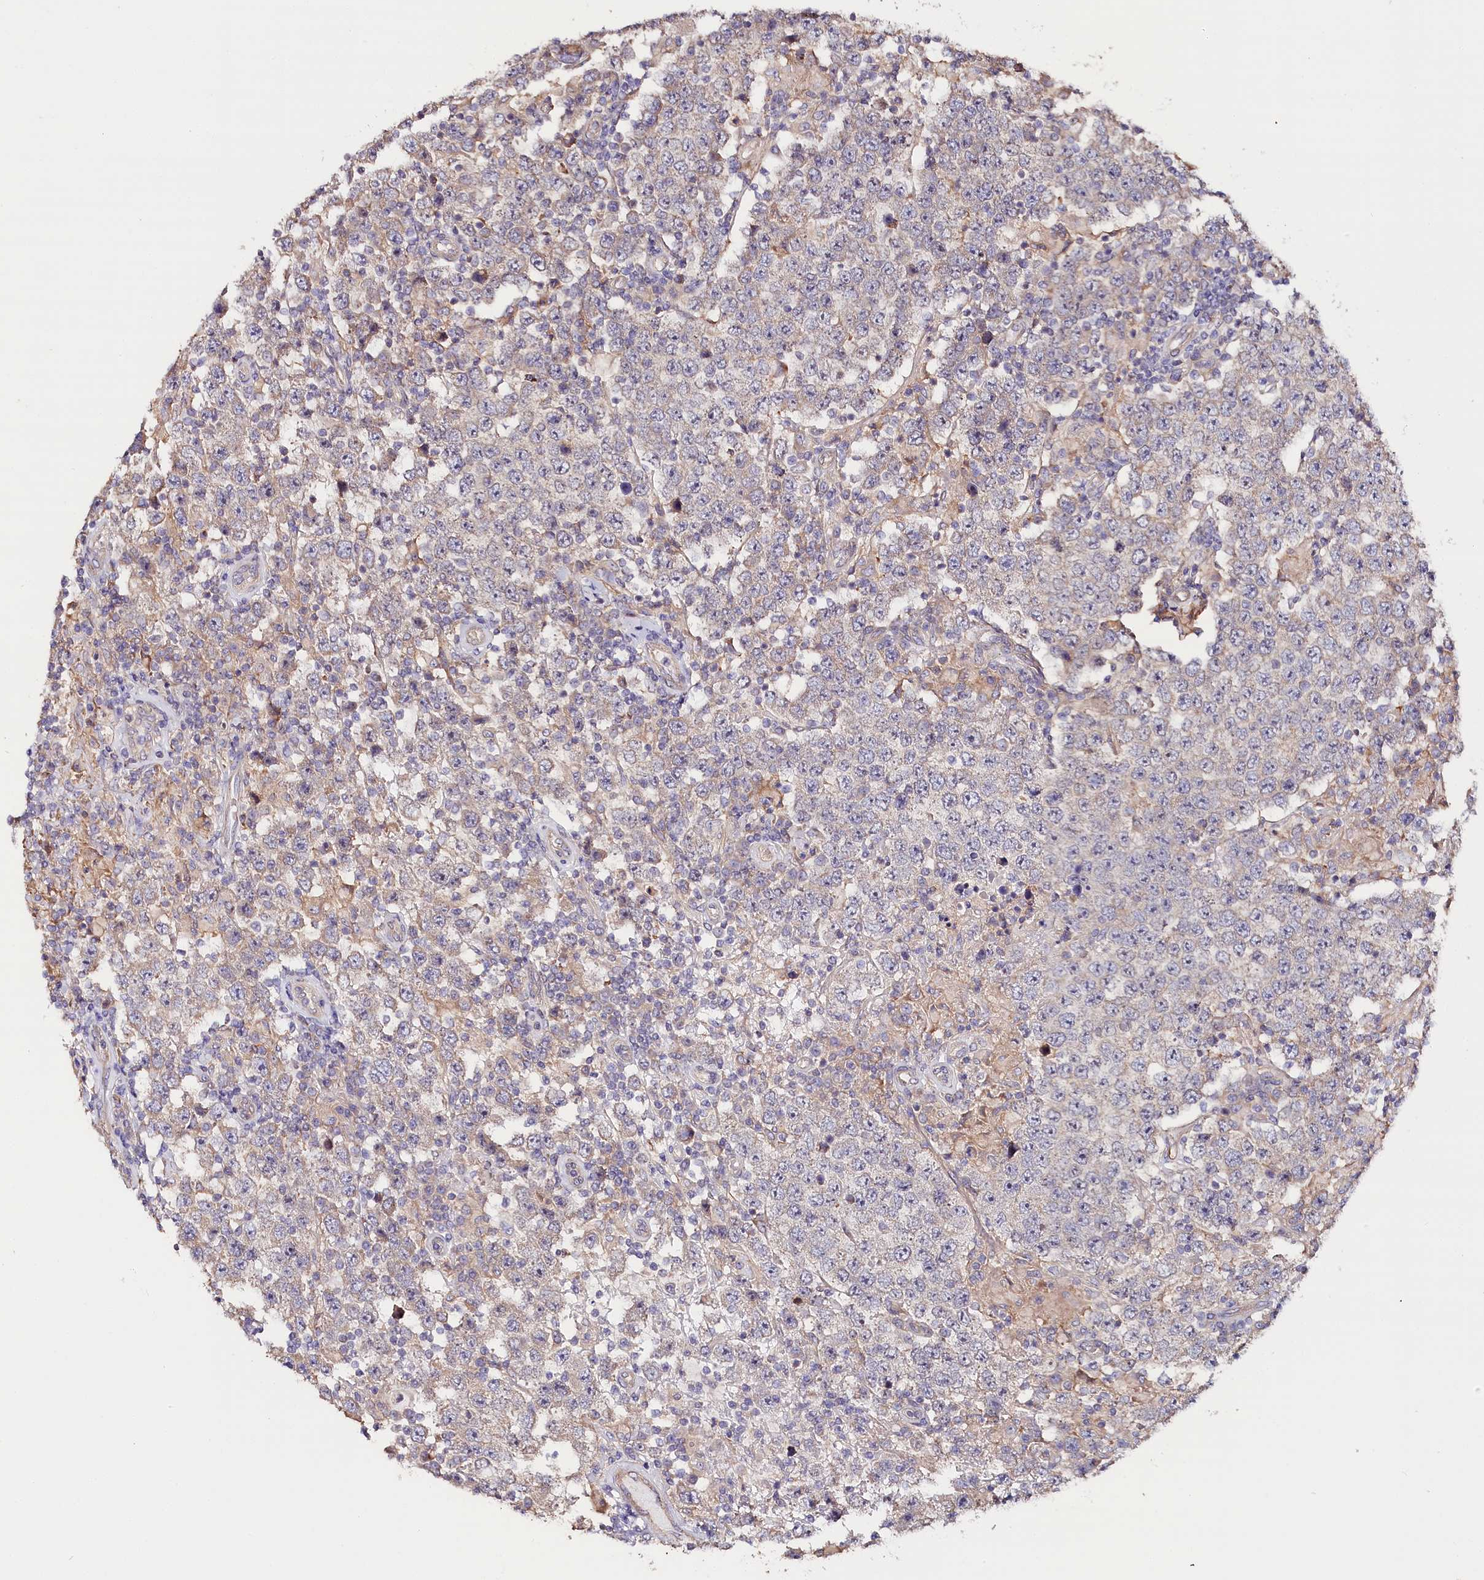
{"staining": {"intensity": "negative", "quantity": "none", "location": "none"}, "tissue": "testis cancer", "cell_type": "Tumor cells", "image_type": "cancer", "snomed": [{"axis": "morphology", "description": "Normal tissue, NOS"}, {"axis": "morphology", "description": "Urothelial carcinoma, High grade"}, {"axis": "morphology", "description": "Seminoma, NOS"}, {"axis": "morphology", "description": "Carcinoma, Embryonal, NOS"}, {"axis": "topography", "description": "Urinary bladder"}, {"axis": "topography", "description": "Testis"}], "caption": "Embryonal carcinoma (testis) stained for a protein using immunohistochemistry displays no expression tumor cells.", "gene": "KATNB1", "patient": {"sex": "male", "age": 41}}